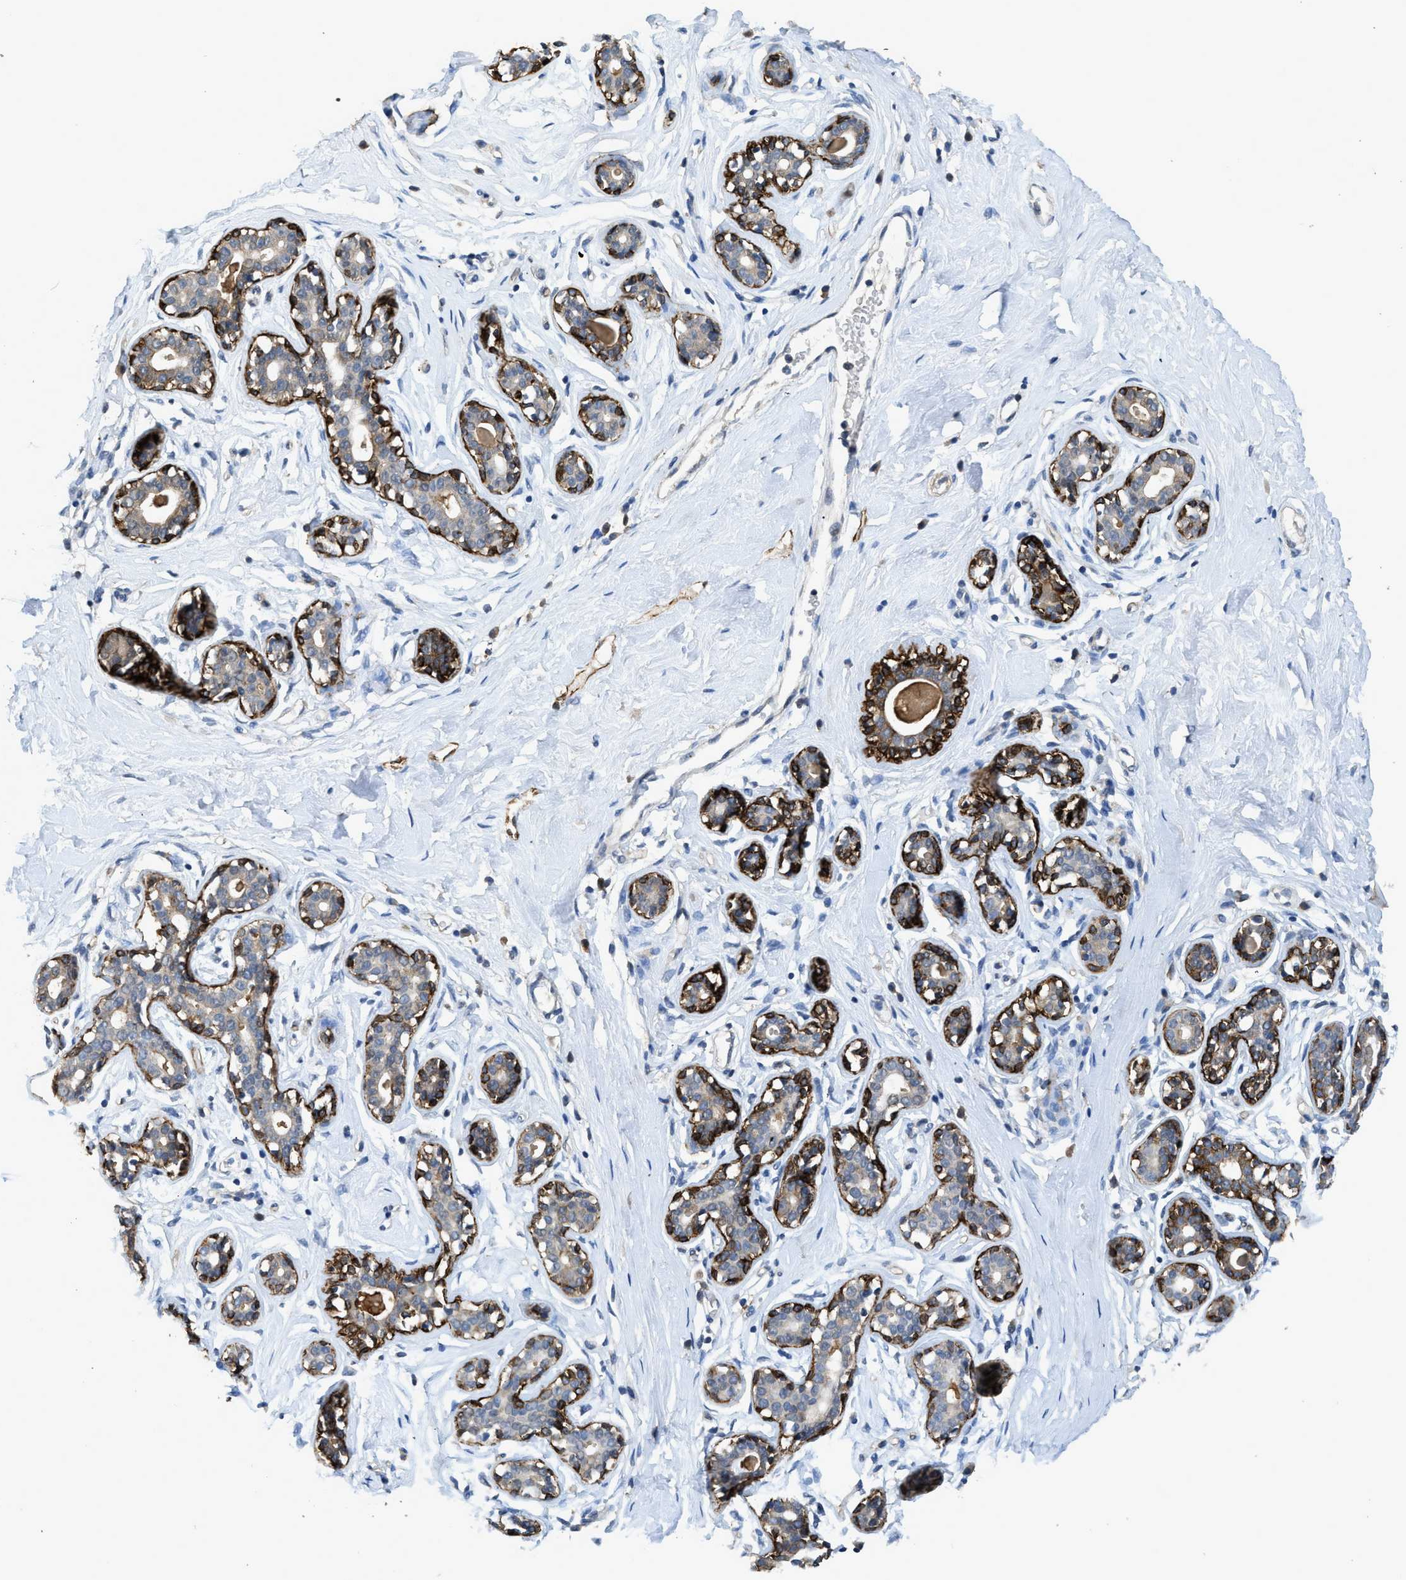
{"staining": {"intensity": "negative", "quantity": "none", "location": "none"}, "tissue": "breast", "cell_type": "Adipocytes", "image_type": "normal", "snomed": [{"axis": "morphology", "description": "Normal tissue, NOS"}, {"axis": "topography", "description": "Breast"}], "caption": "There is no significant positivity in adipocytes of breast.", "gene": "SYNM", "patient": {"sex": "female", "age": 23}}